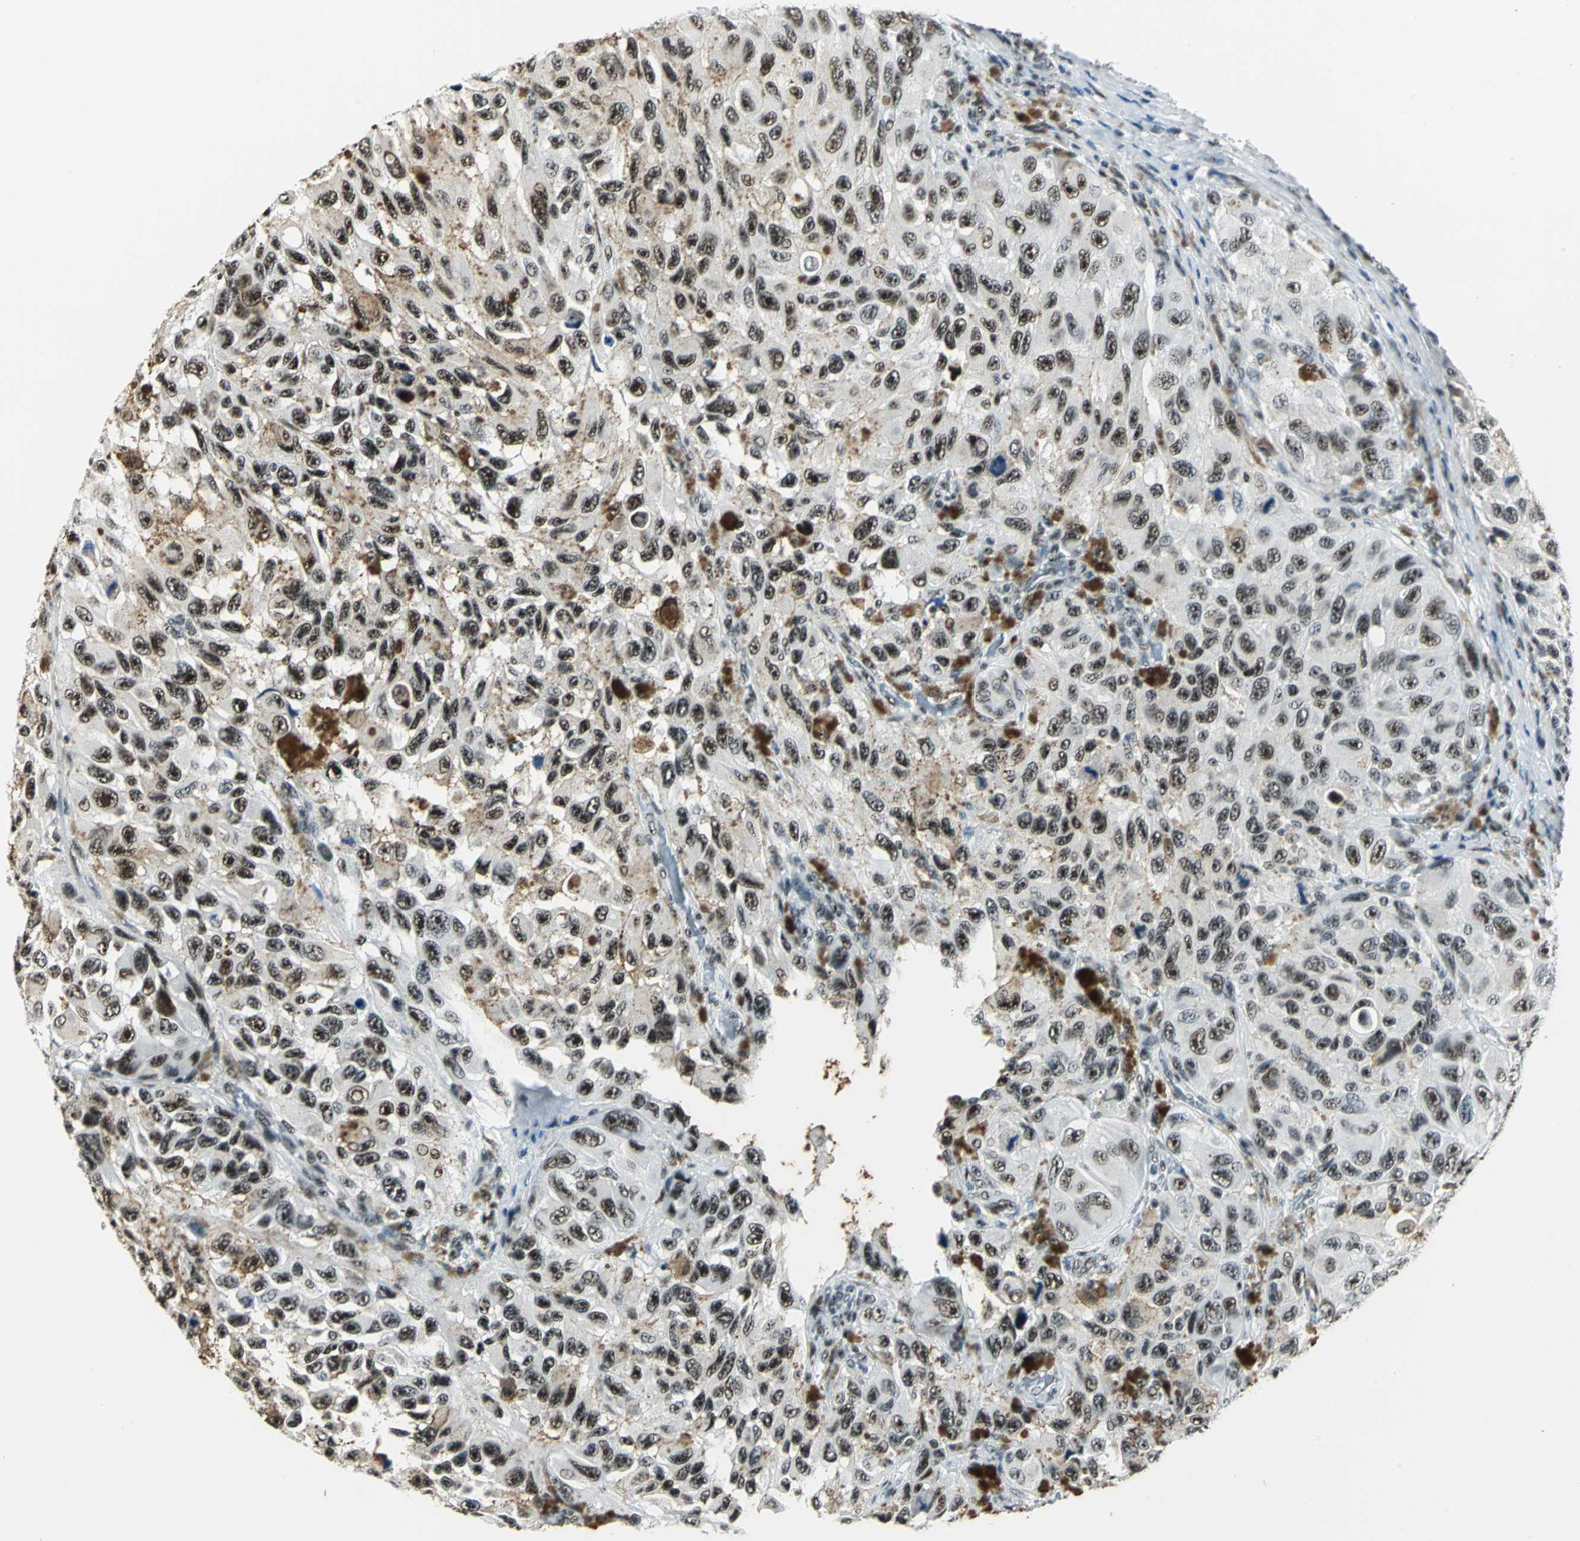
{"staining": {"intensity": "strong", "quantity": ">75%", "location": "nuclear"}, "tissue": "melanoma", "cell_type": "Tumor cells", "image_type": "cancer", "snomed": [{"axis": "morphology", "description": "Malignant melanoma, NOS"}, {"axis": "topography", "description": "Skin"}], "caption": "DAB immunohistochemical staining of human malignant melanoma shows strong nuclear protein expression in about >75% of tumor cells. The staining was performed using DAB (3,3'-diaminobenzidine), with brown indicating positive protein expression. Nuclei are stained blue with hematoxylin.", "gene": "KAT6B", "patient": {"sex": "female", "age": 73}}